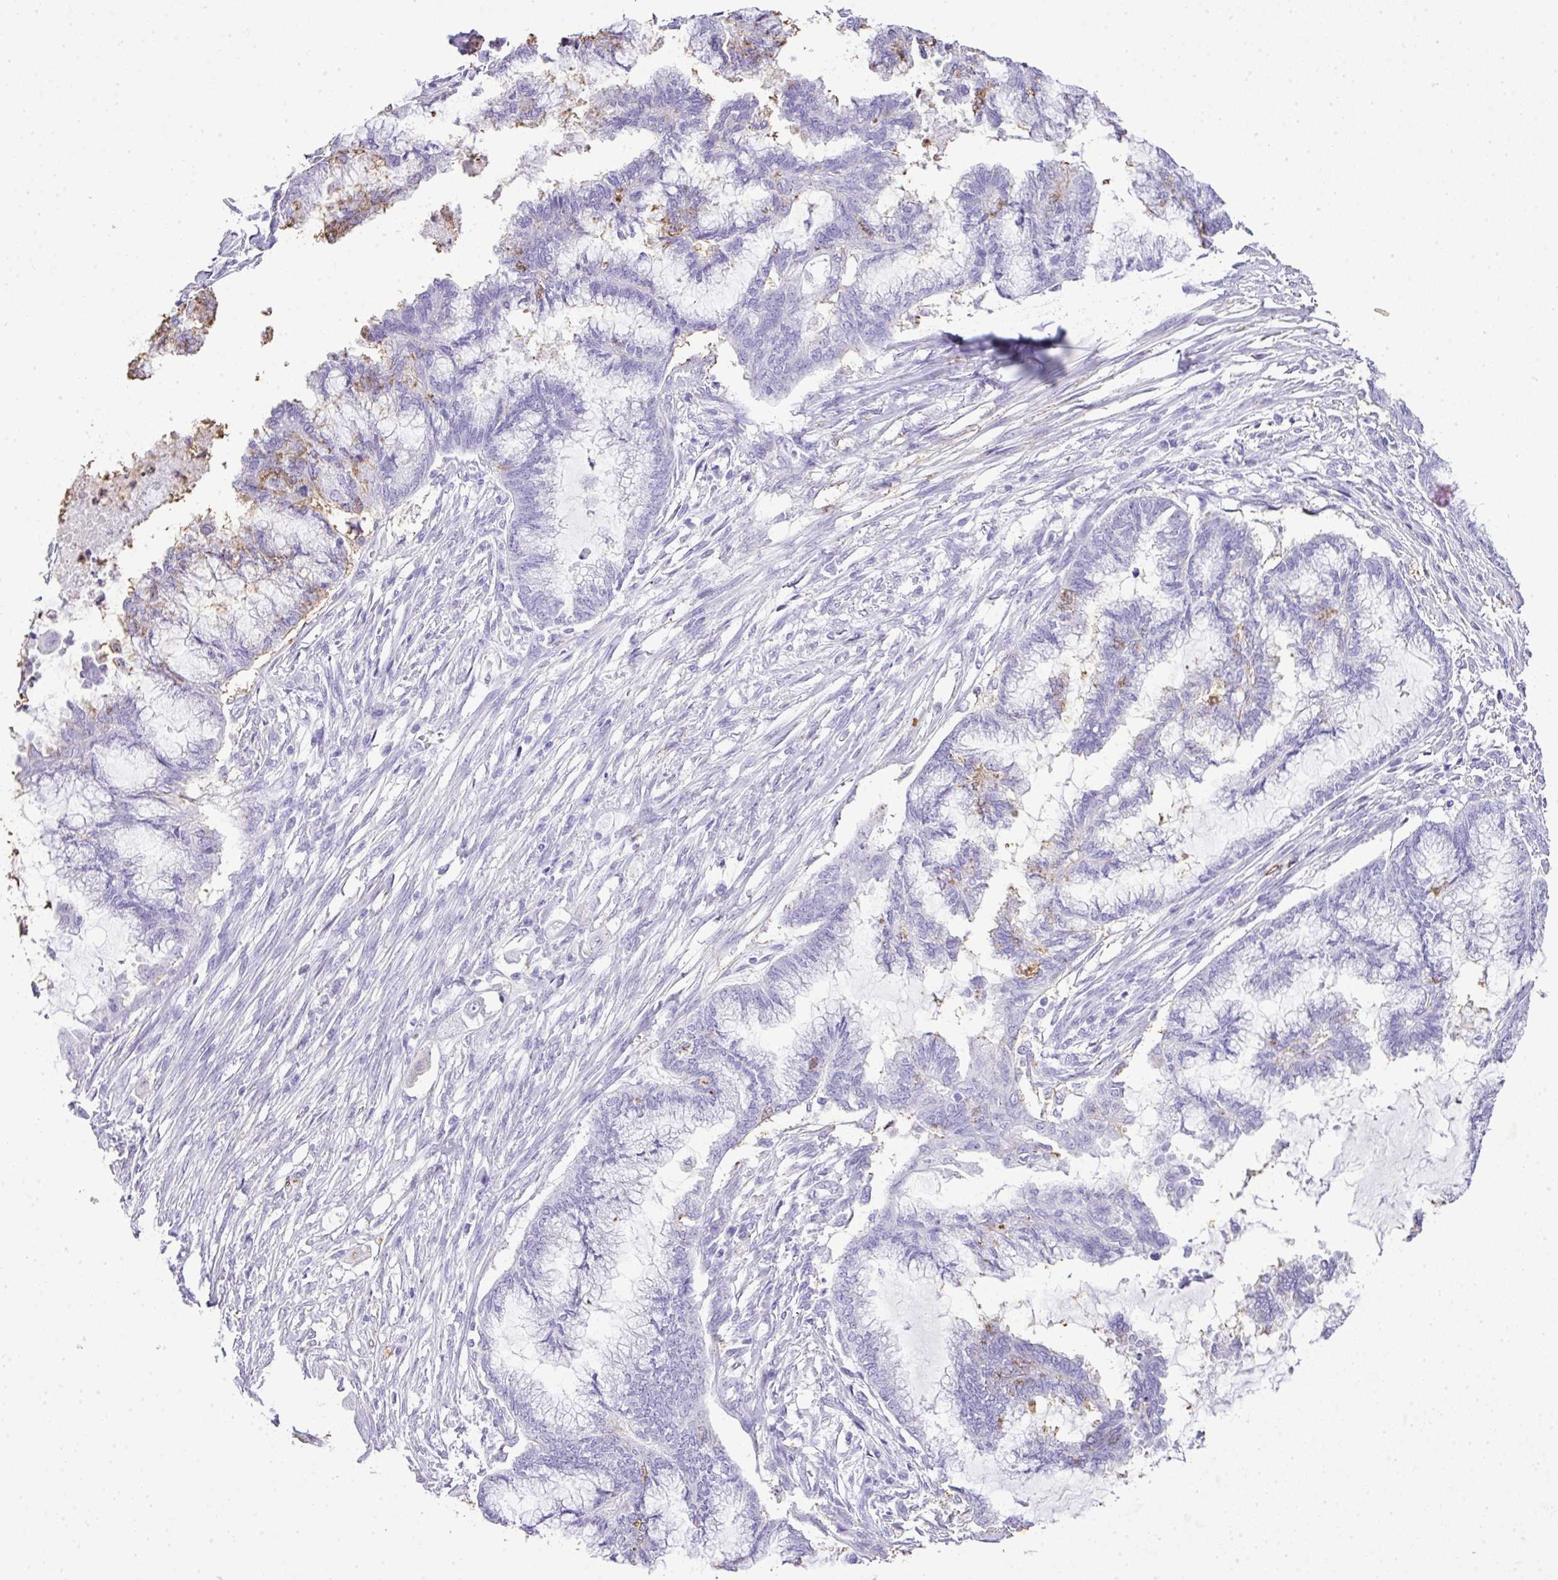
{"staining": {"intensity": "negative", "quantity": "none", "location": "none"}, "tissue": "endometrial cancer", "cell_type": "Tumor cells", "image_type": "cancer", "snomed": [{"axis": "morphology", "description": "Adenocarcinoma, NOS"}, {"axis": "topography", "description": "Endometrium"}], "caption": "Protein analysis of endometrial adenocarcinoma displays no significant positivity in tumor cells.", "gene": "KCNJ11", "patient": {"sex": "female", "age": 86}}